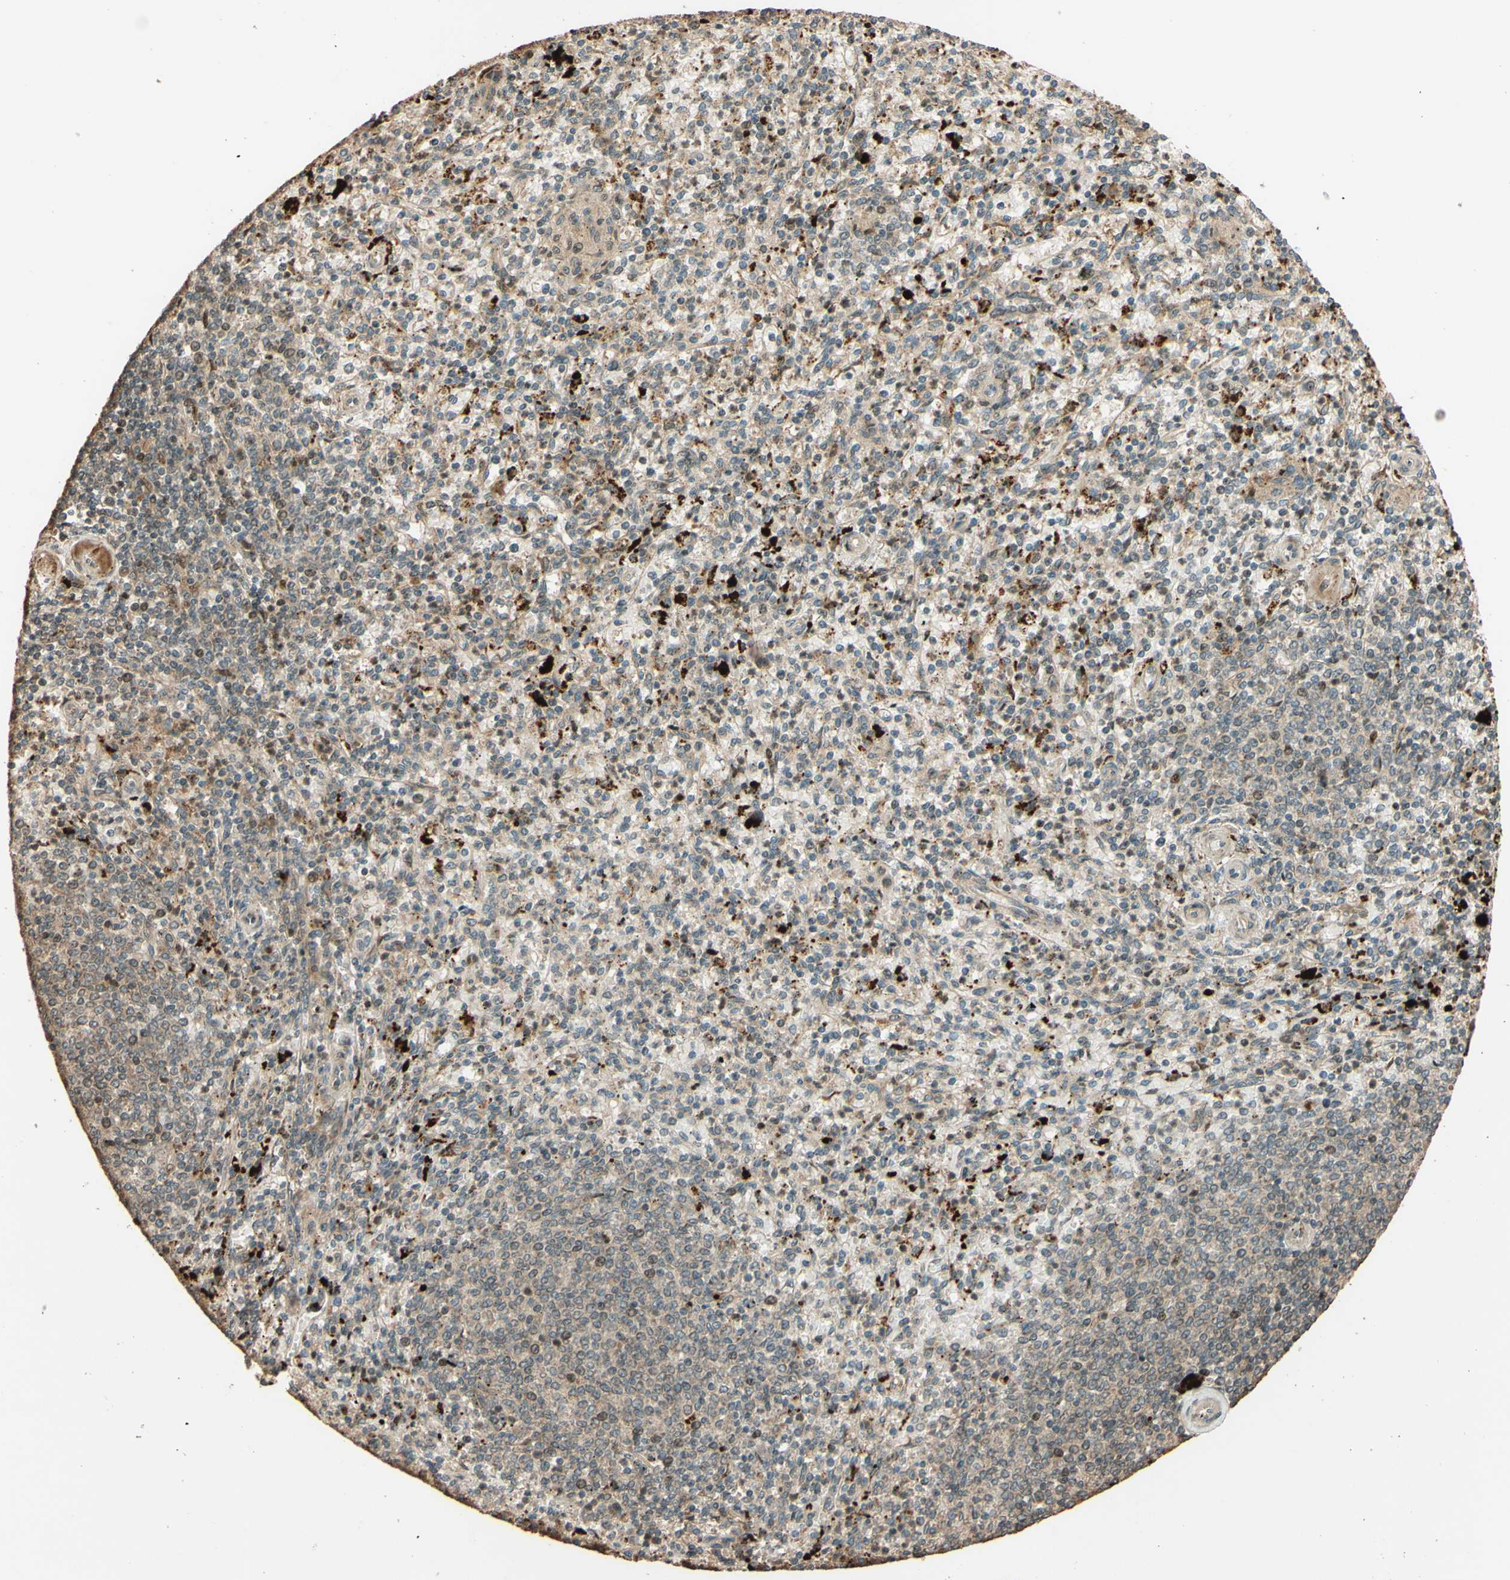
{"staining": {"intensity": "weak", "quantity": ">75%", "location": "cytoplasmic/membranous"}, "tissue": "spleen", "cell_type": "Cells in red pulp", "image_type": "normal", "snomed": [{"axis": "morphology", "description": "Normal tissue, NOS"}, {"axis": "topography", "description": "Spleen"}], "caption": "Brown immunohistochemical staining in normal spleen reveals weak cytoplasmic/membranous positivity in approximately >75% of cells in red pulp.", "gene": "RNF19A", "patient": {"sex": "male", "age": 72}}